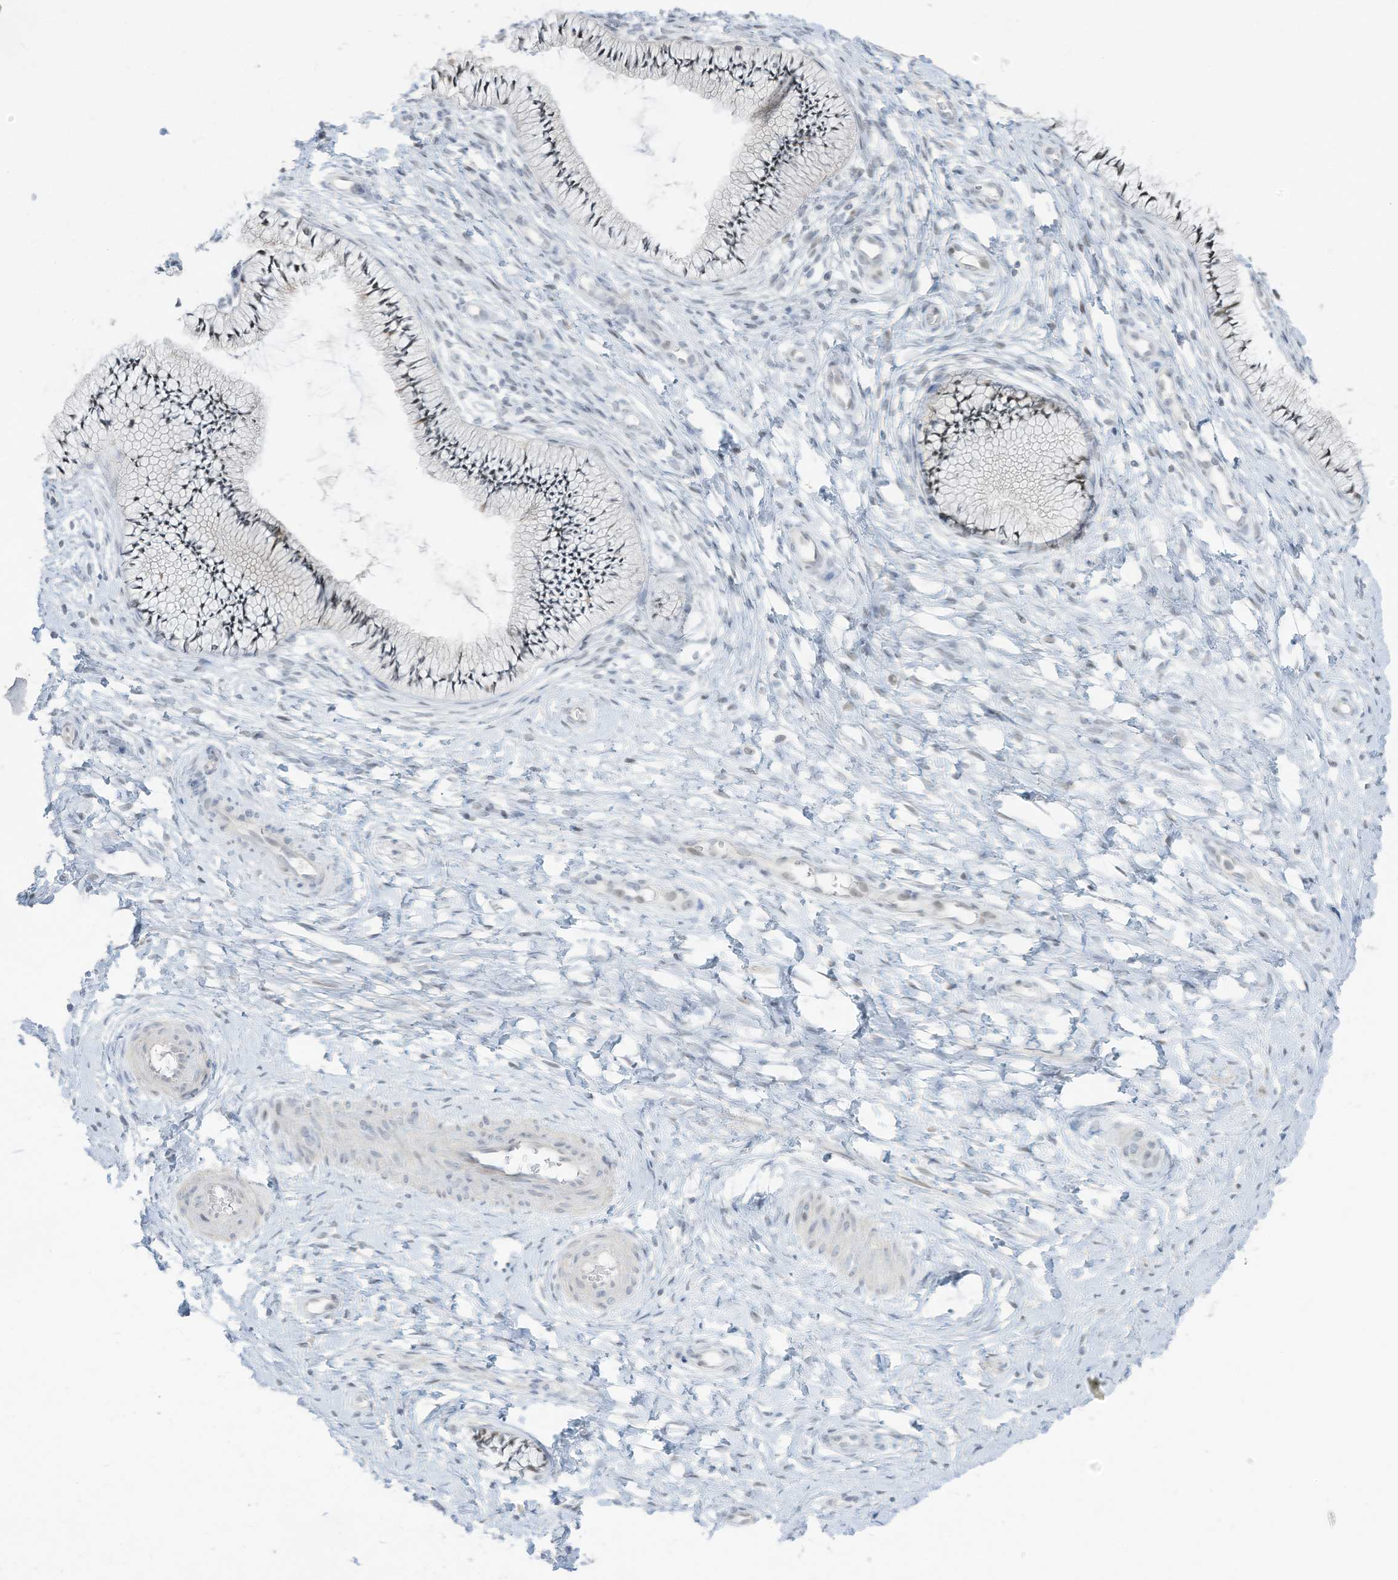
{"staining": {"intensity": "weak", "quantity": "25%-75%", "location": "cytoplasmic/membranous,nuclear"}, "tissue": "cervix", "cell_type": "Glandular cells", "image_type": "normal", "snomed": [{"axis": "morphology", "description": "Normal tissue, NOS"}, {"axis": "topography", "description": "Cervix"}], "caption": "Brown immunohistochemical staining in unremarkable cervix demonstrates weak cytoplasmic/membranous,nuclear staining in approximately 25%-75% of glandular cells.", "gene": "ASPRV1", "patient": {"sex": "female", "age": 36}}